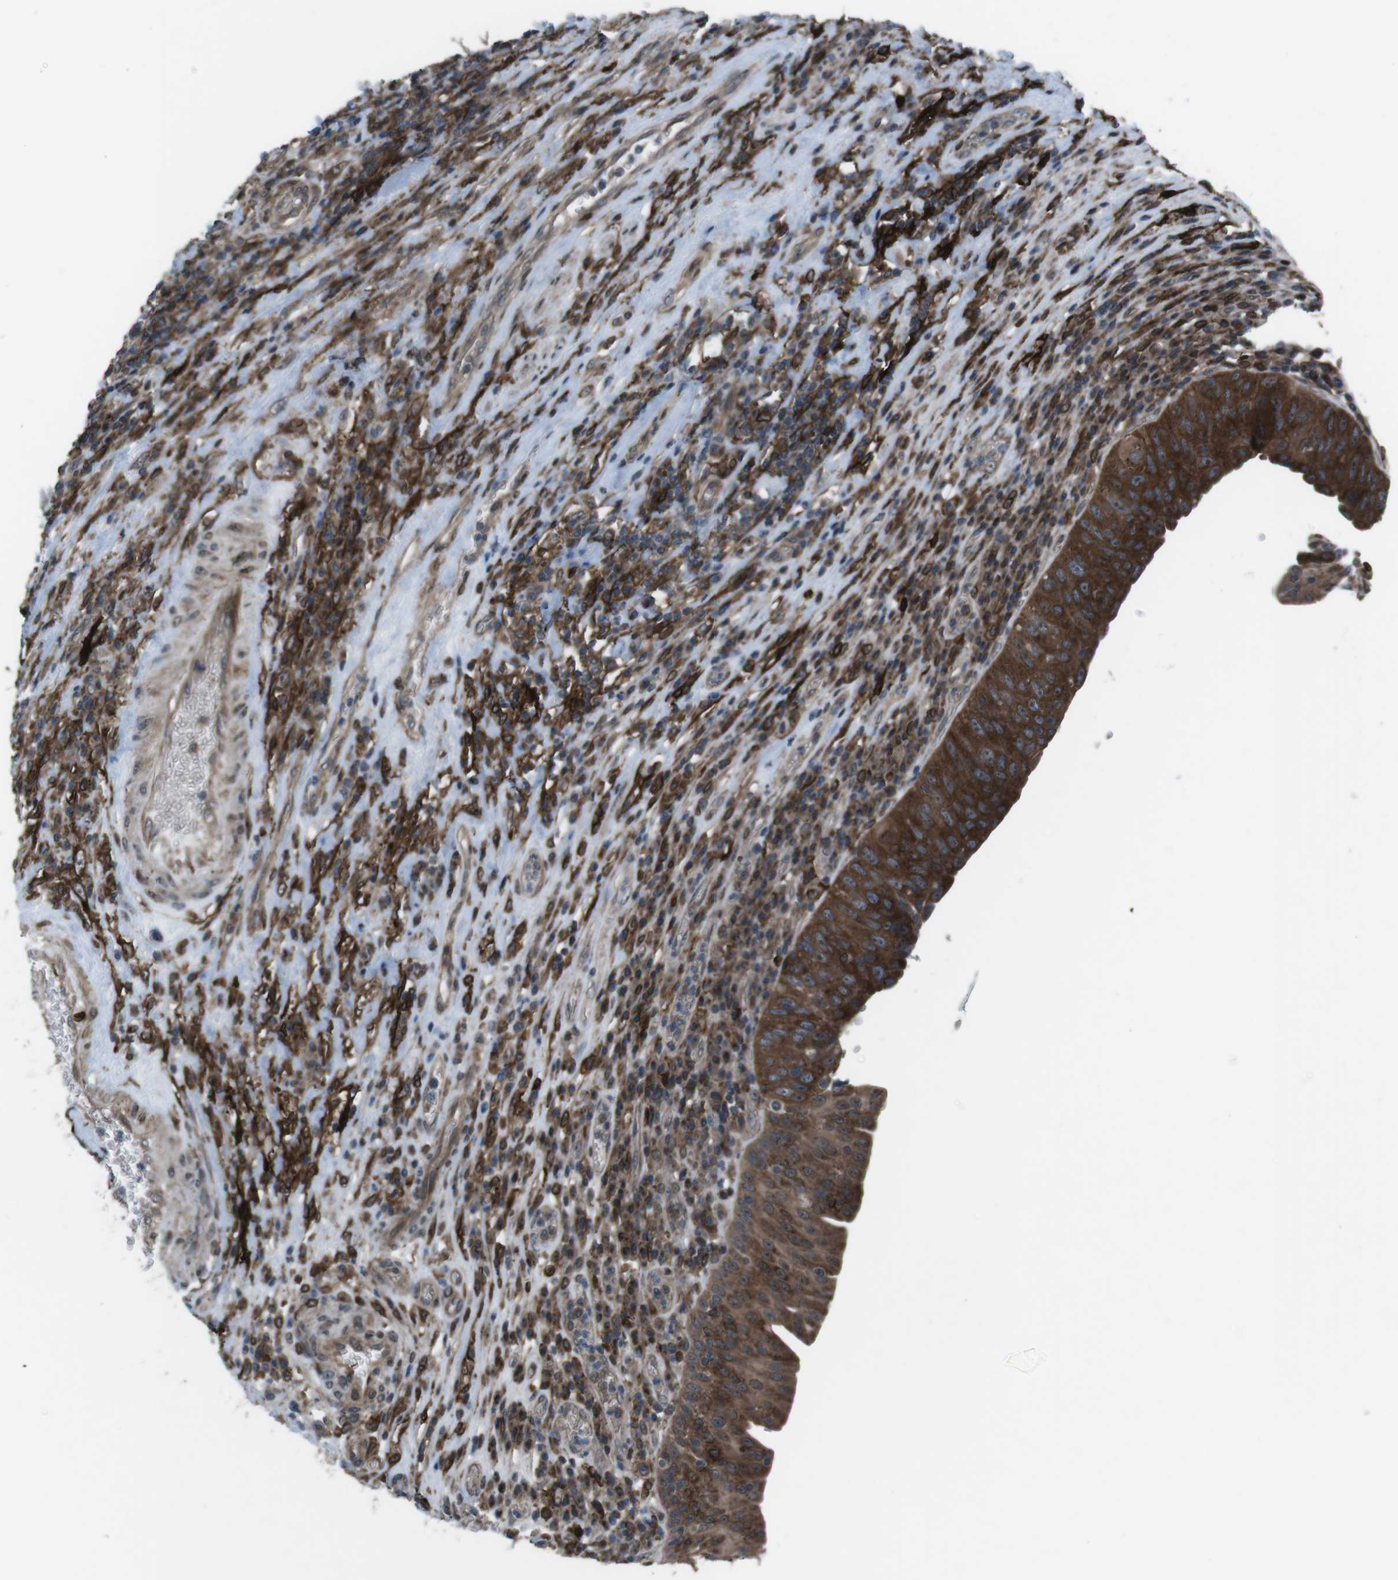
{"staining": {"intensity": "moderate", "quantity": ">75%", "location": "cytoplasmic/membranous"}, "tissue": "urothelial cancer", "cell_type": "Tumor cells", "image_type": "cancer", "snomed": [{"axis": "morphology", "description": "Urothelial carcinoma, High grade"}, {"axis": "topography", "description": "Urinary bladder"}], "caption": "IHC of urothelial cancer exhibits medium levels of moderate cytoplasmic/membranous positivity in approximately >75% of tumor cells. (DAB IHC with brightfield microscopy, high magnification).", "gene": "GDF10", "patient": {"sex": "female", "age": 80}}